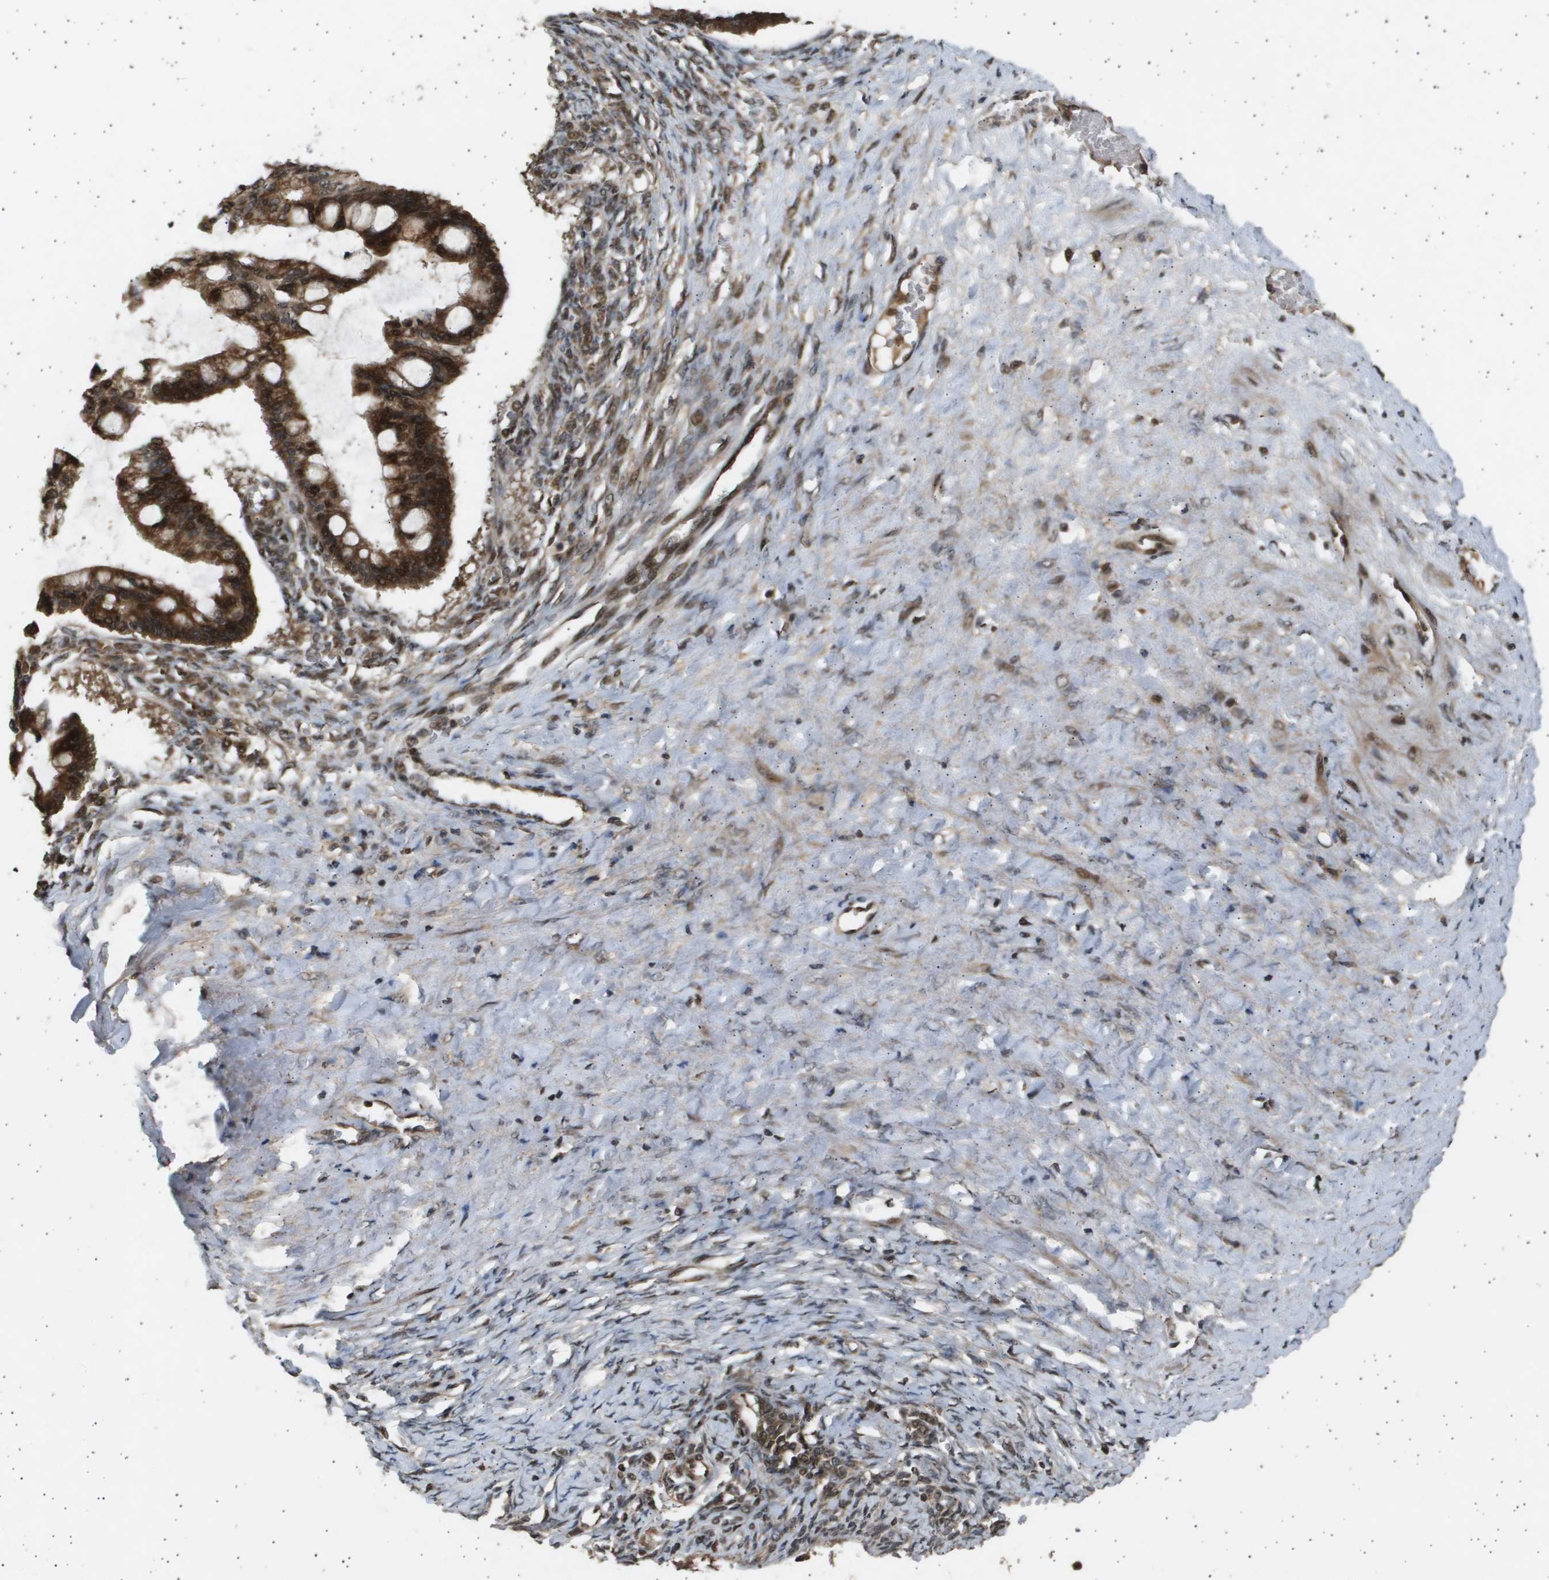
{"staining": {"intensity": "strong", "quantity": ">75%", "location": "cytoplasmic/membranous,nuclear"}, "tissue": "ovarian cancer", "cell_type": "Tumor cells", "image_type": "cancer", "snomed": [{"axis": "morphology", "description": "Cystadenocarcinoma, mucinous, NOS"}, {"axis": "topography", "description": "Ovary"}], "caption": "Strong cytoplasmic/membranous and nuclear expression is seen in about >75% of tumor cells in mucinous cystadenocarcinoma (ovarian).", "gene": "TNRC6A", "patient": {"sex": "female", "age": 73}}